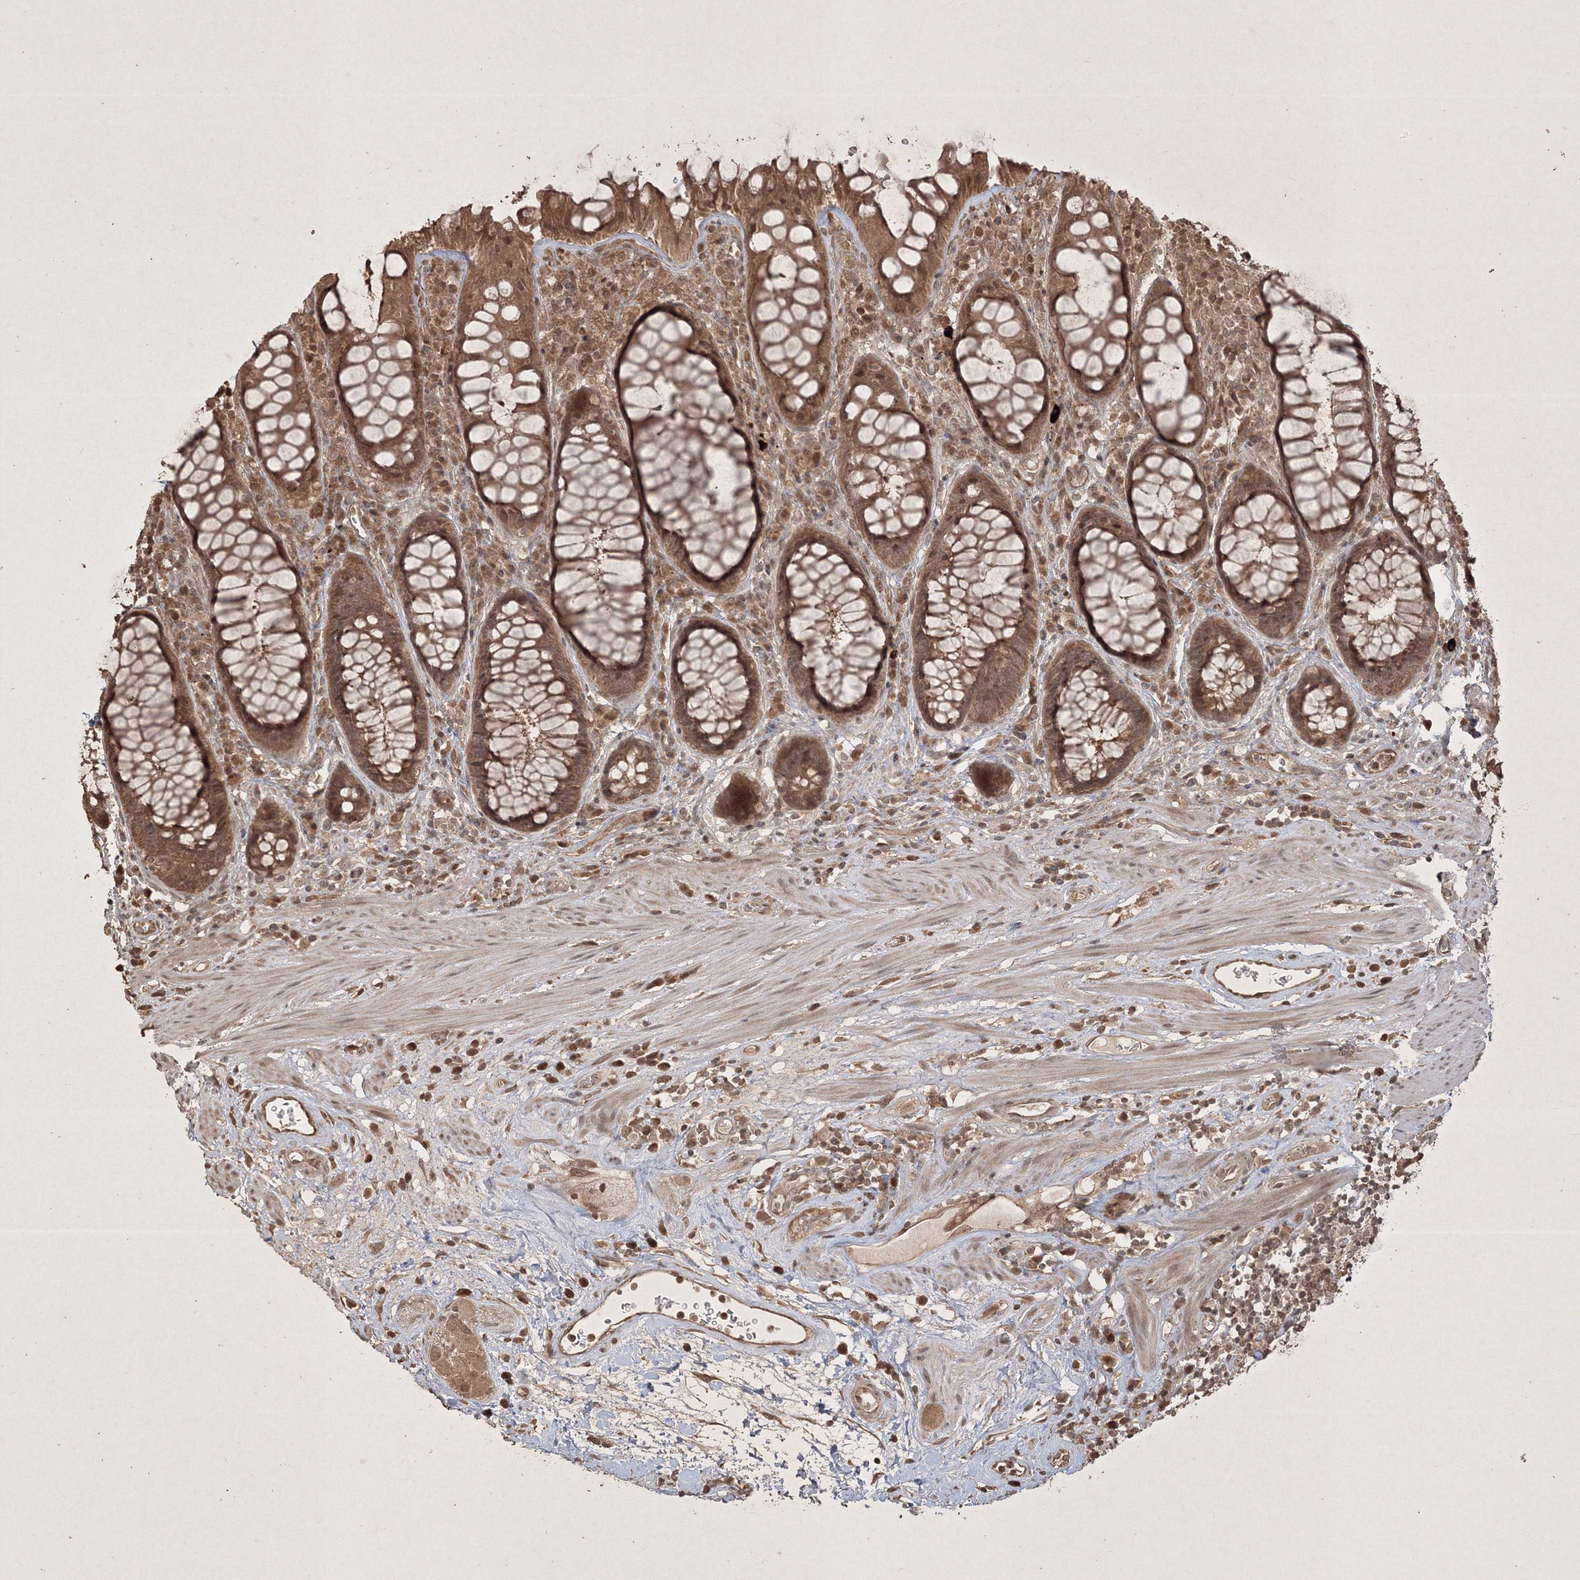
{"staining": {"intensity": "moderate", "quantity": ">75%", "location": "cytoplasmic/membranous,nuclear"}, "tissue": "rectum", "cell_type": "Glandular cells", "image_type": "normal", "snomed": [{"axis": "morphology", "description": "Normal tissue, NOS"}, {"axis": "topography", "description": "Rectum"}], "caption": "An immunohistochemistry (IHC) micrograph of benign tissue is shown. Protein staining in brown highlights moderate cytoplasmic/membranous,nuclear positivity in rectum within glandular cells.", "gene": "PELI3", "patient": {"sex": "male", "age": 64}}